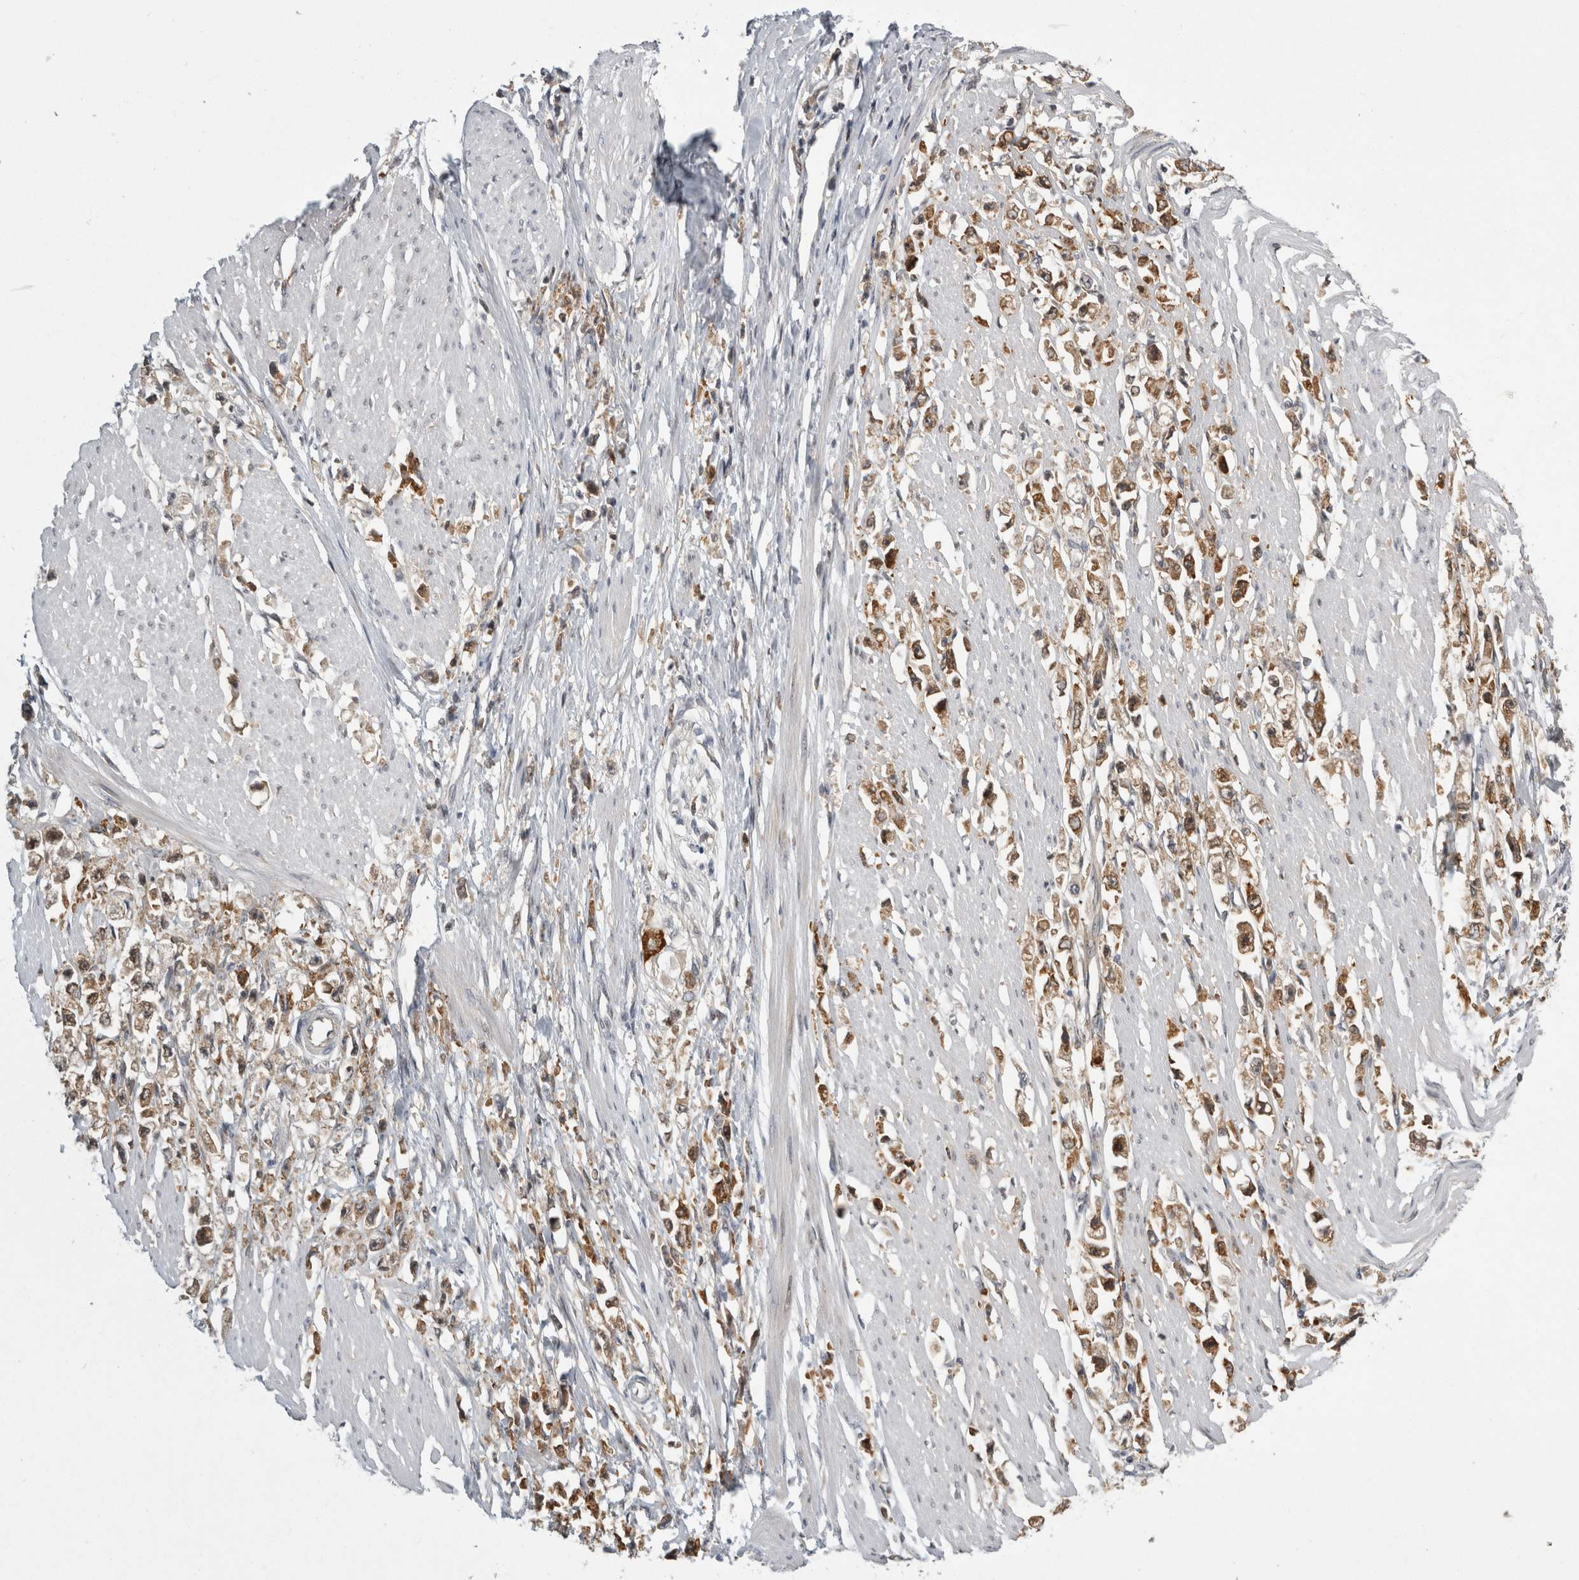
{"staining": {"intensity": "moderate", "quantity": ">75%", "location": "cytoplasmic/membranous"}, "tissue": "stomach cancer", "cell_type": "Tumor cells", "image_type": "cancer", "snomed": [{"axis": "morphology", "description": "Adenocarcinoma, NOS"}, {"axis": "topography", "description": "Stomach"}], "caption": "Immunohistochemical staining of adenocarcinoma (stomach) exhibits medium levels of moderate cytoplasmic/membranous protein staining in approximately >75% of tumor cells.", "gene": "CACYBP", "patient": {"sex": "female", "age": 59}}